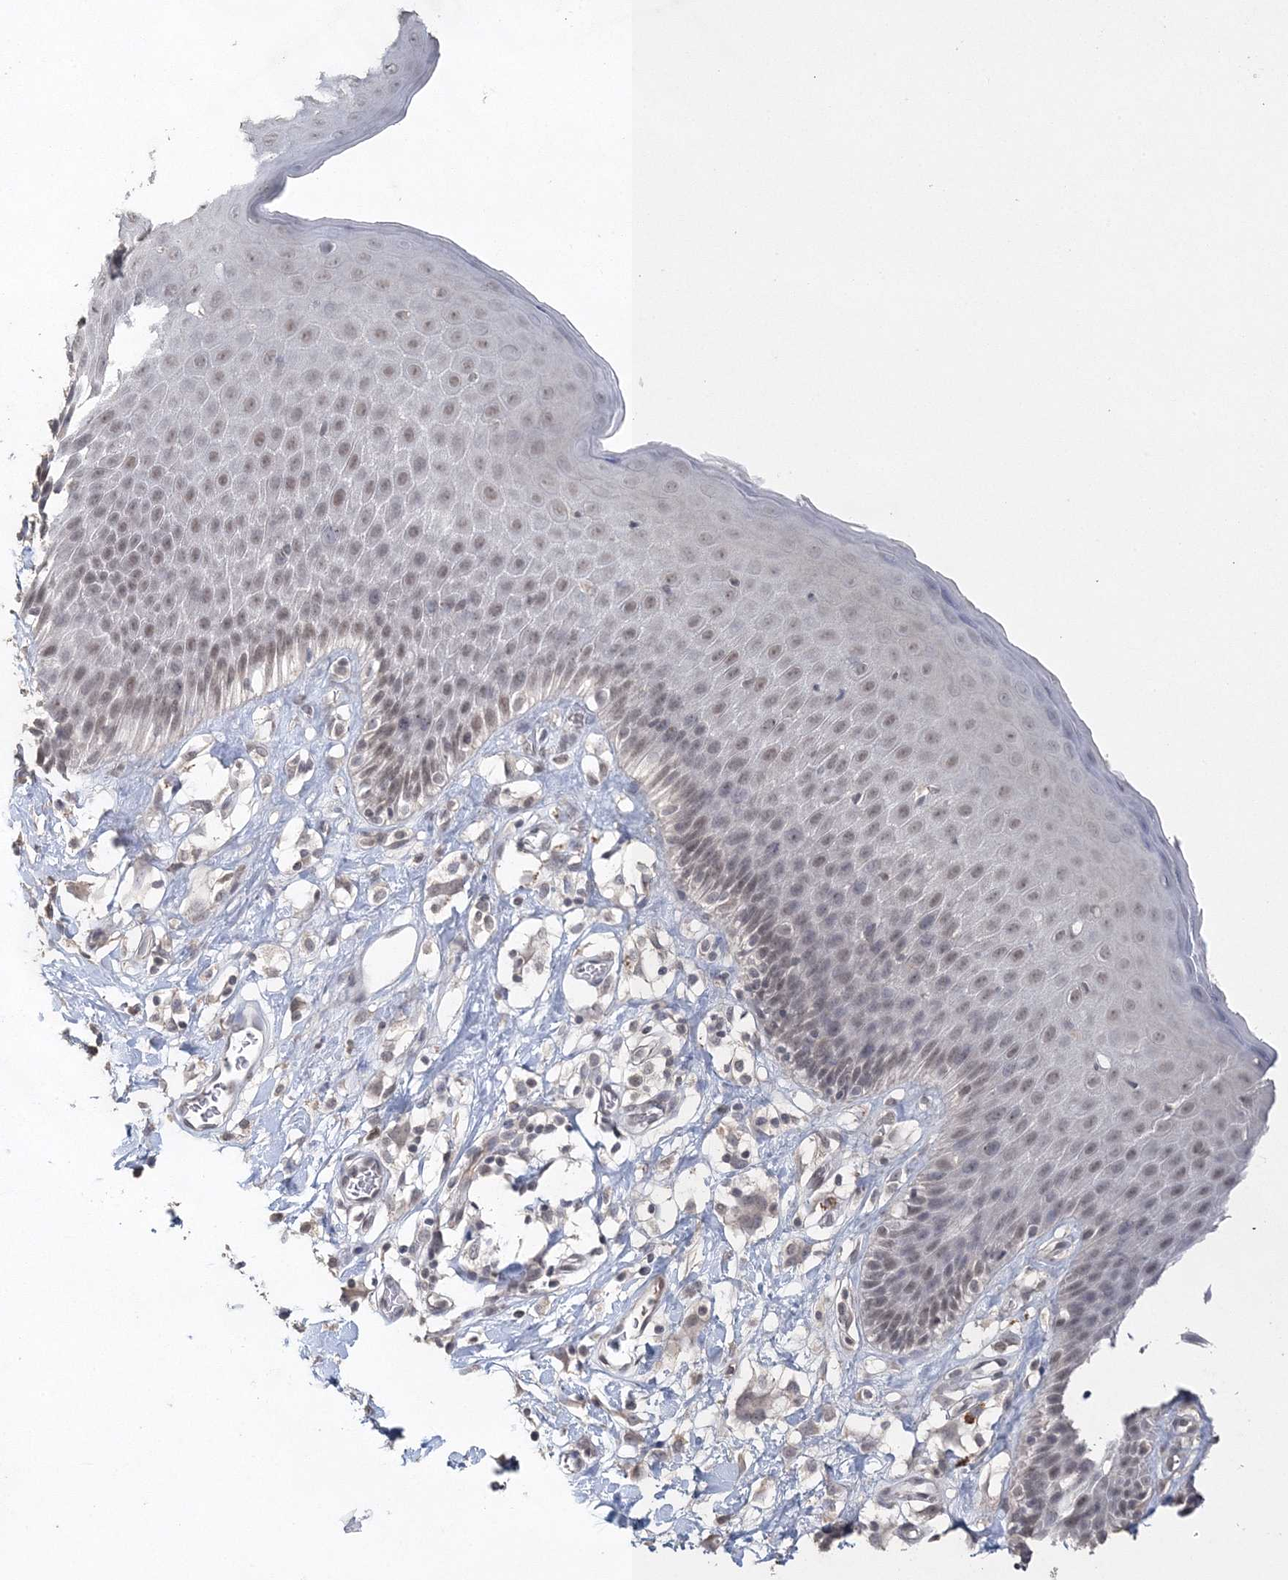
{"staining": {"intensity": "weak", "quantity": "25%-75%", "location": "nuclear"}, "tissue": "skin", "cell_type": "Epidermal cells", "image_type": "normal", "snomed": [{"axis": "morphology", "description": "Normal tissue, NOS"}, {"axis": "topography", "description": "Vulva"}], "caption": "Protein staining of normal skin exhibits weak nuclear expression in about 25%-75% of epidermal cells.", "gene": "UIMC1", "patient": {"sex": "female", "age": 68}}